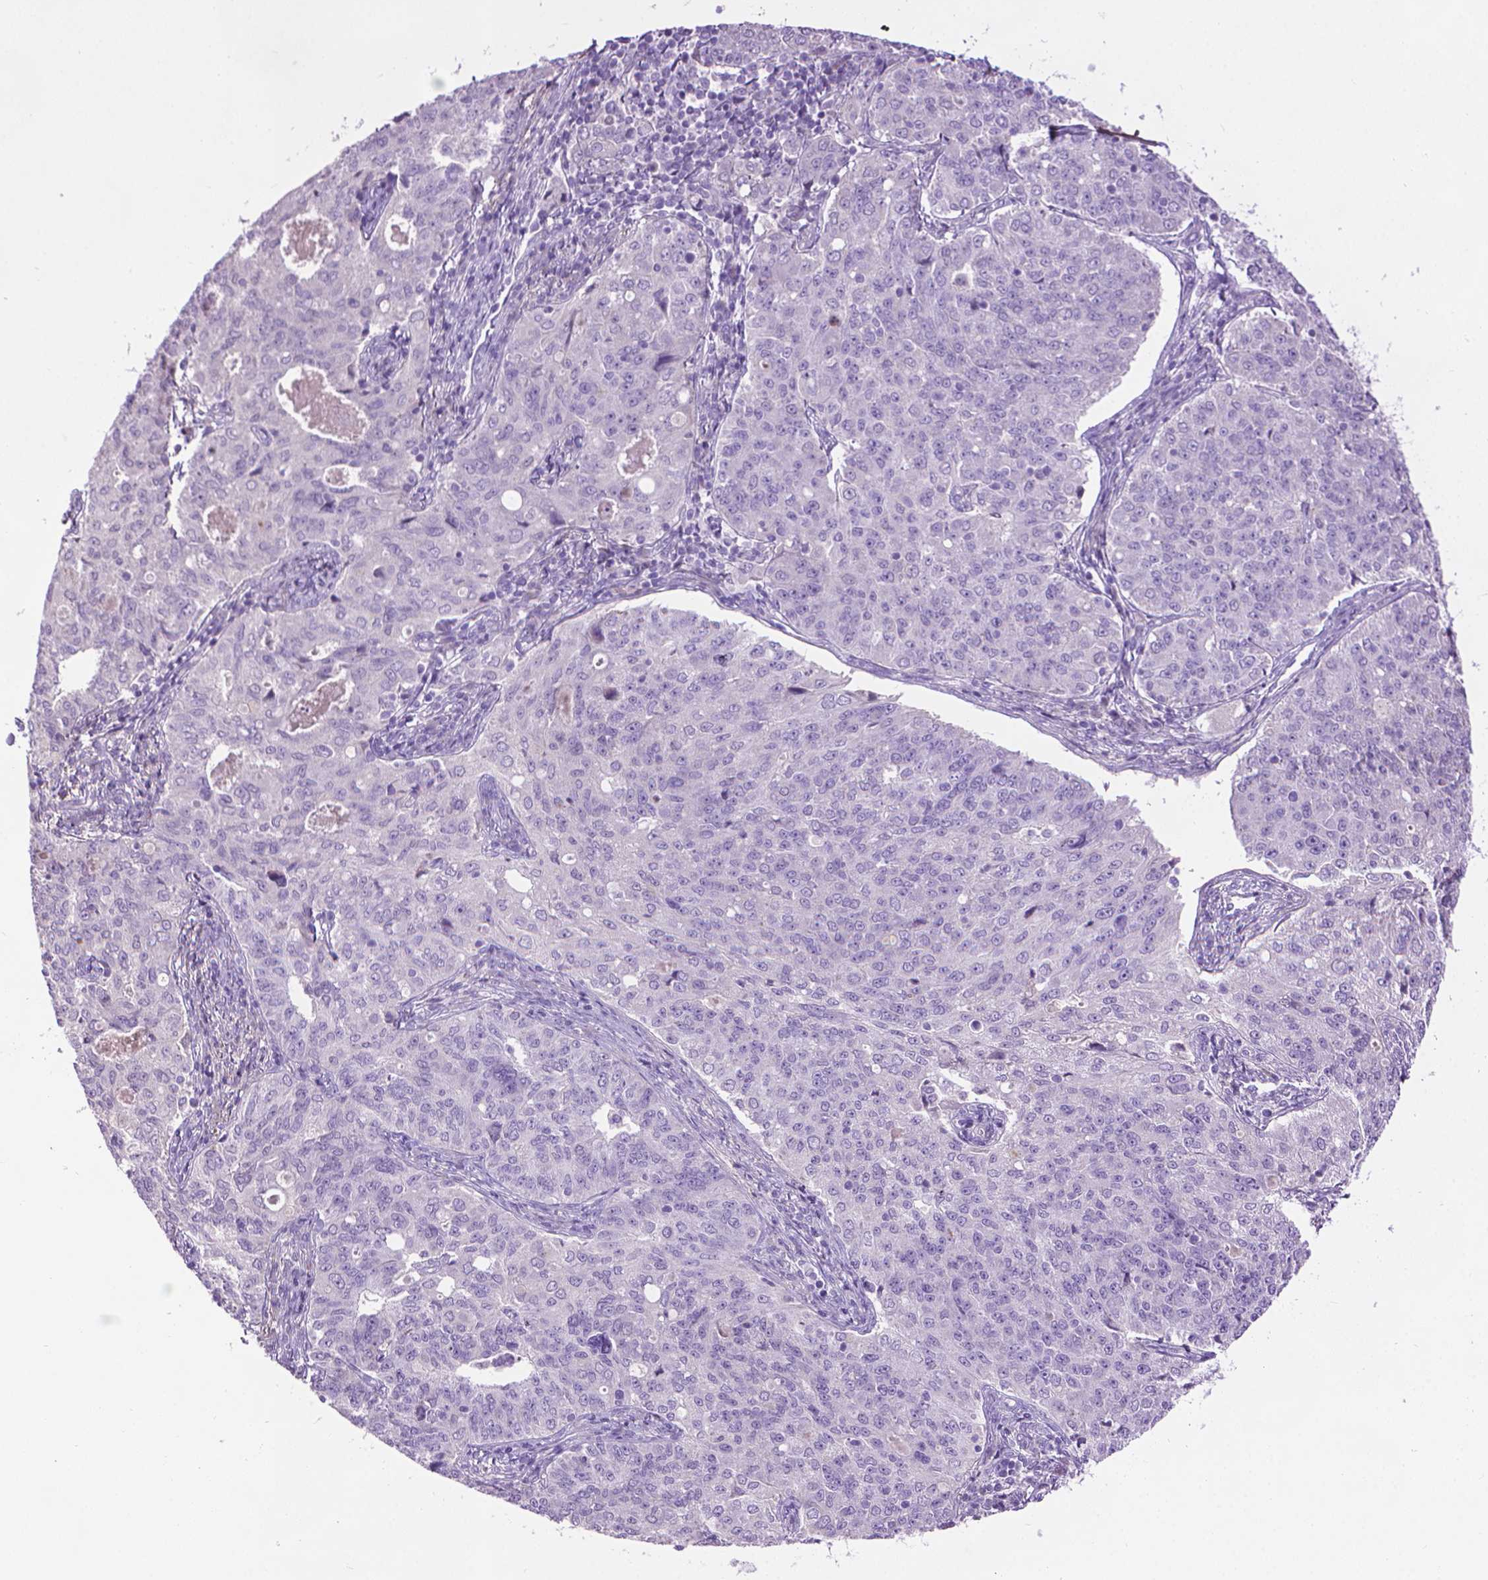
{"staining": {"intensity": "negative", "quantity": "none", "location": "none"}, "tissue": "endometrial cancer", "cell_type": "Tumor cells", "image_type": "cancer", "snomed": [{"axis": "morphology", "description": "Adenocarcinoma, NOS"}, {"axis": "topography", "description": "Endometrium"}], "caption": "The IHC histopathology image has no significant staining in tumor cells of adenocarcinoma (endometrial) tissue. The staining is performed using DAB brown chromogen with nuclei counter-stained in using hematoxylin.", "gene": "AQP10", "patient": {"sex": "female", "age": 43}}